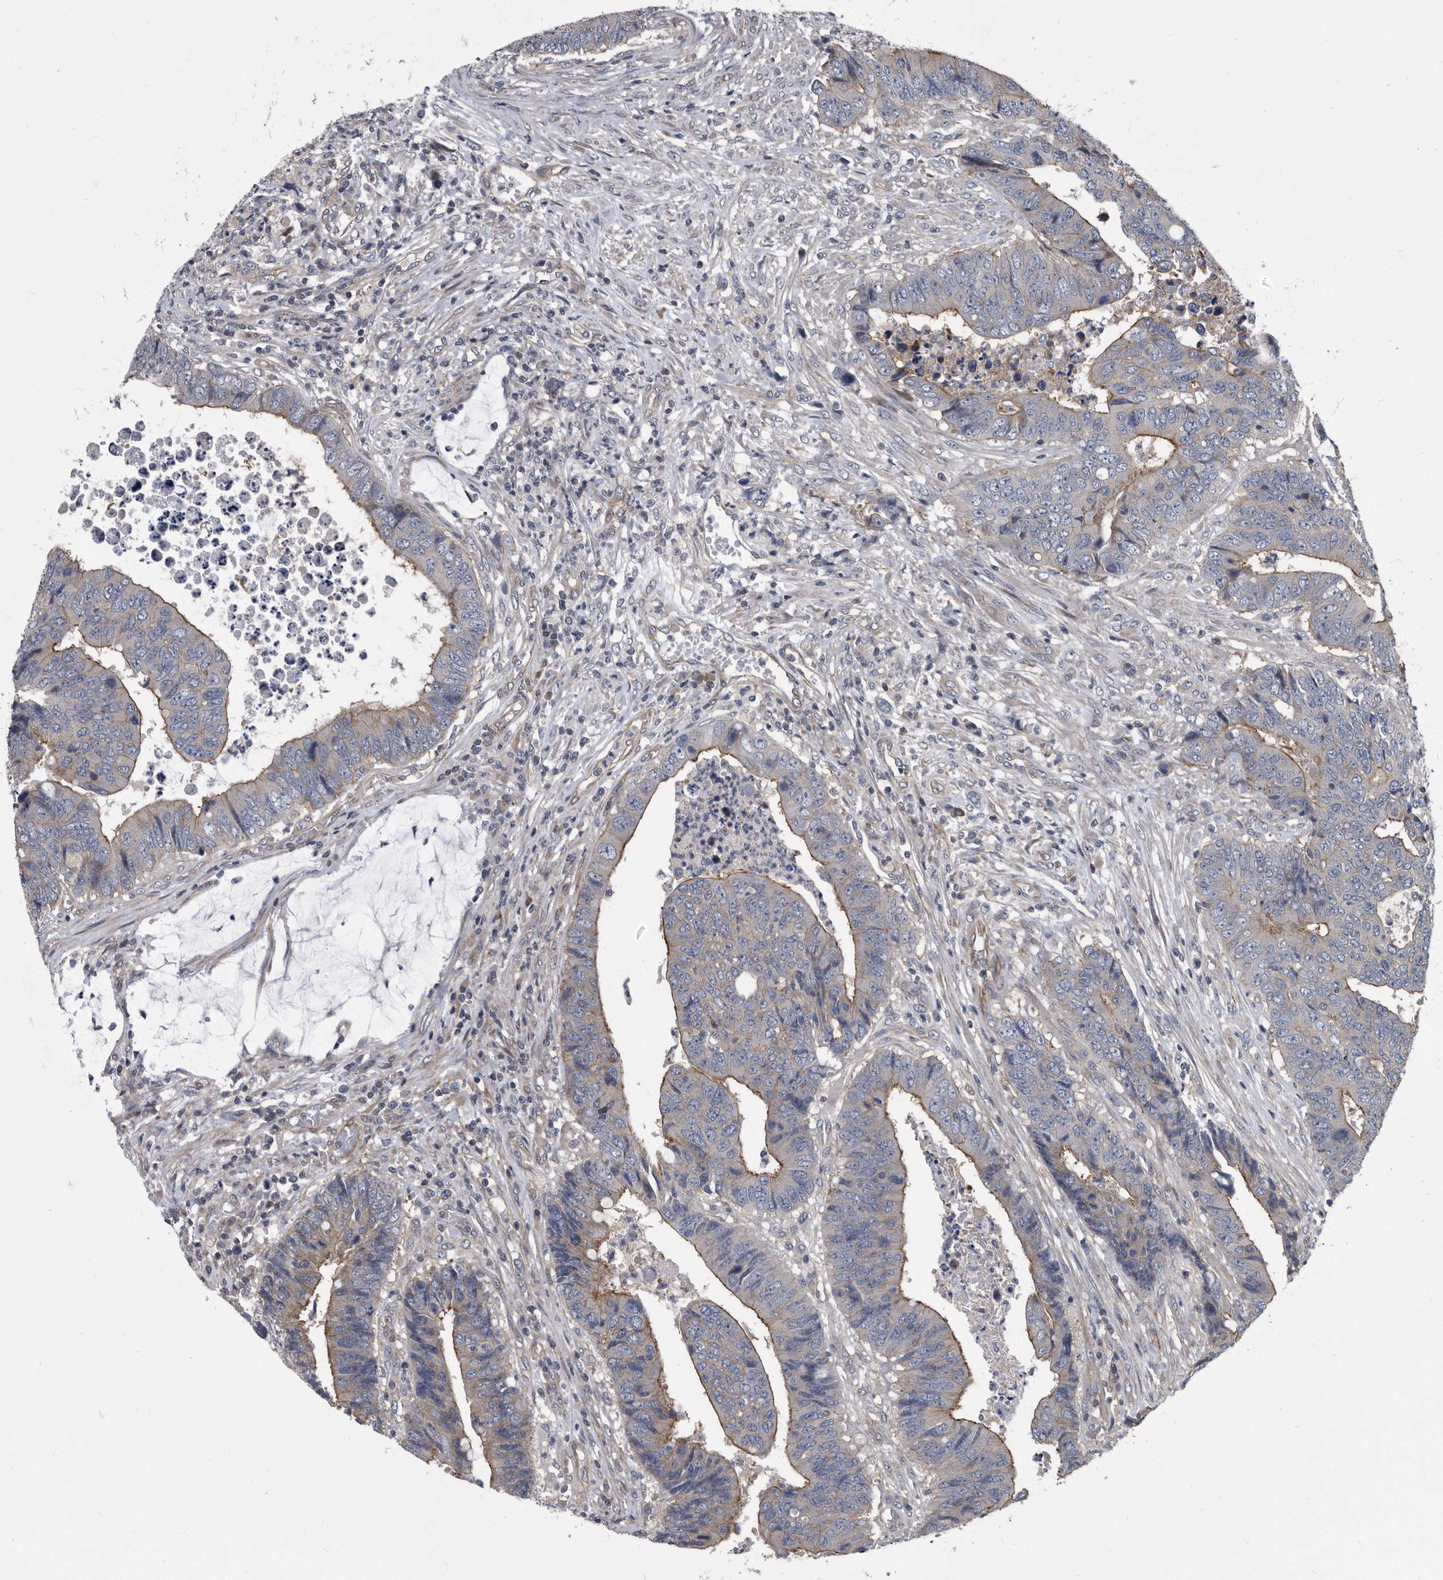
{"staining": {"intensity": "moderate", "quantity": "<25%", "location": "cytoplasmic/membranous"}, "tissue": "colorectal cancer", "cell_type": "Tumor cells", "image_type": "cancer", "snomed": [{"axis": "morphology", "description": "Adenocarcinoma, NOS"}, {"axis": "topography", "description": "Rectum"}], "caption": "Immunohistochemistry (DAB) staining of colorectal cancer displays moderate cytoplasmic/membranous protein expression in about <25% of tumor cells.", "gene": "ARMCX1", "patient": {"sex": "male", "age": 84}}